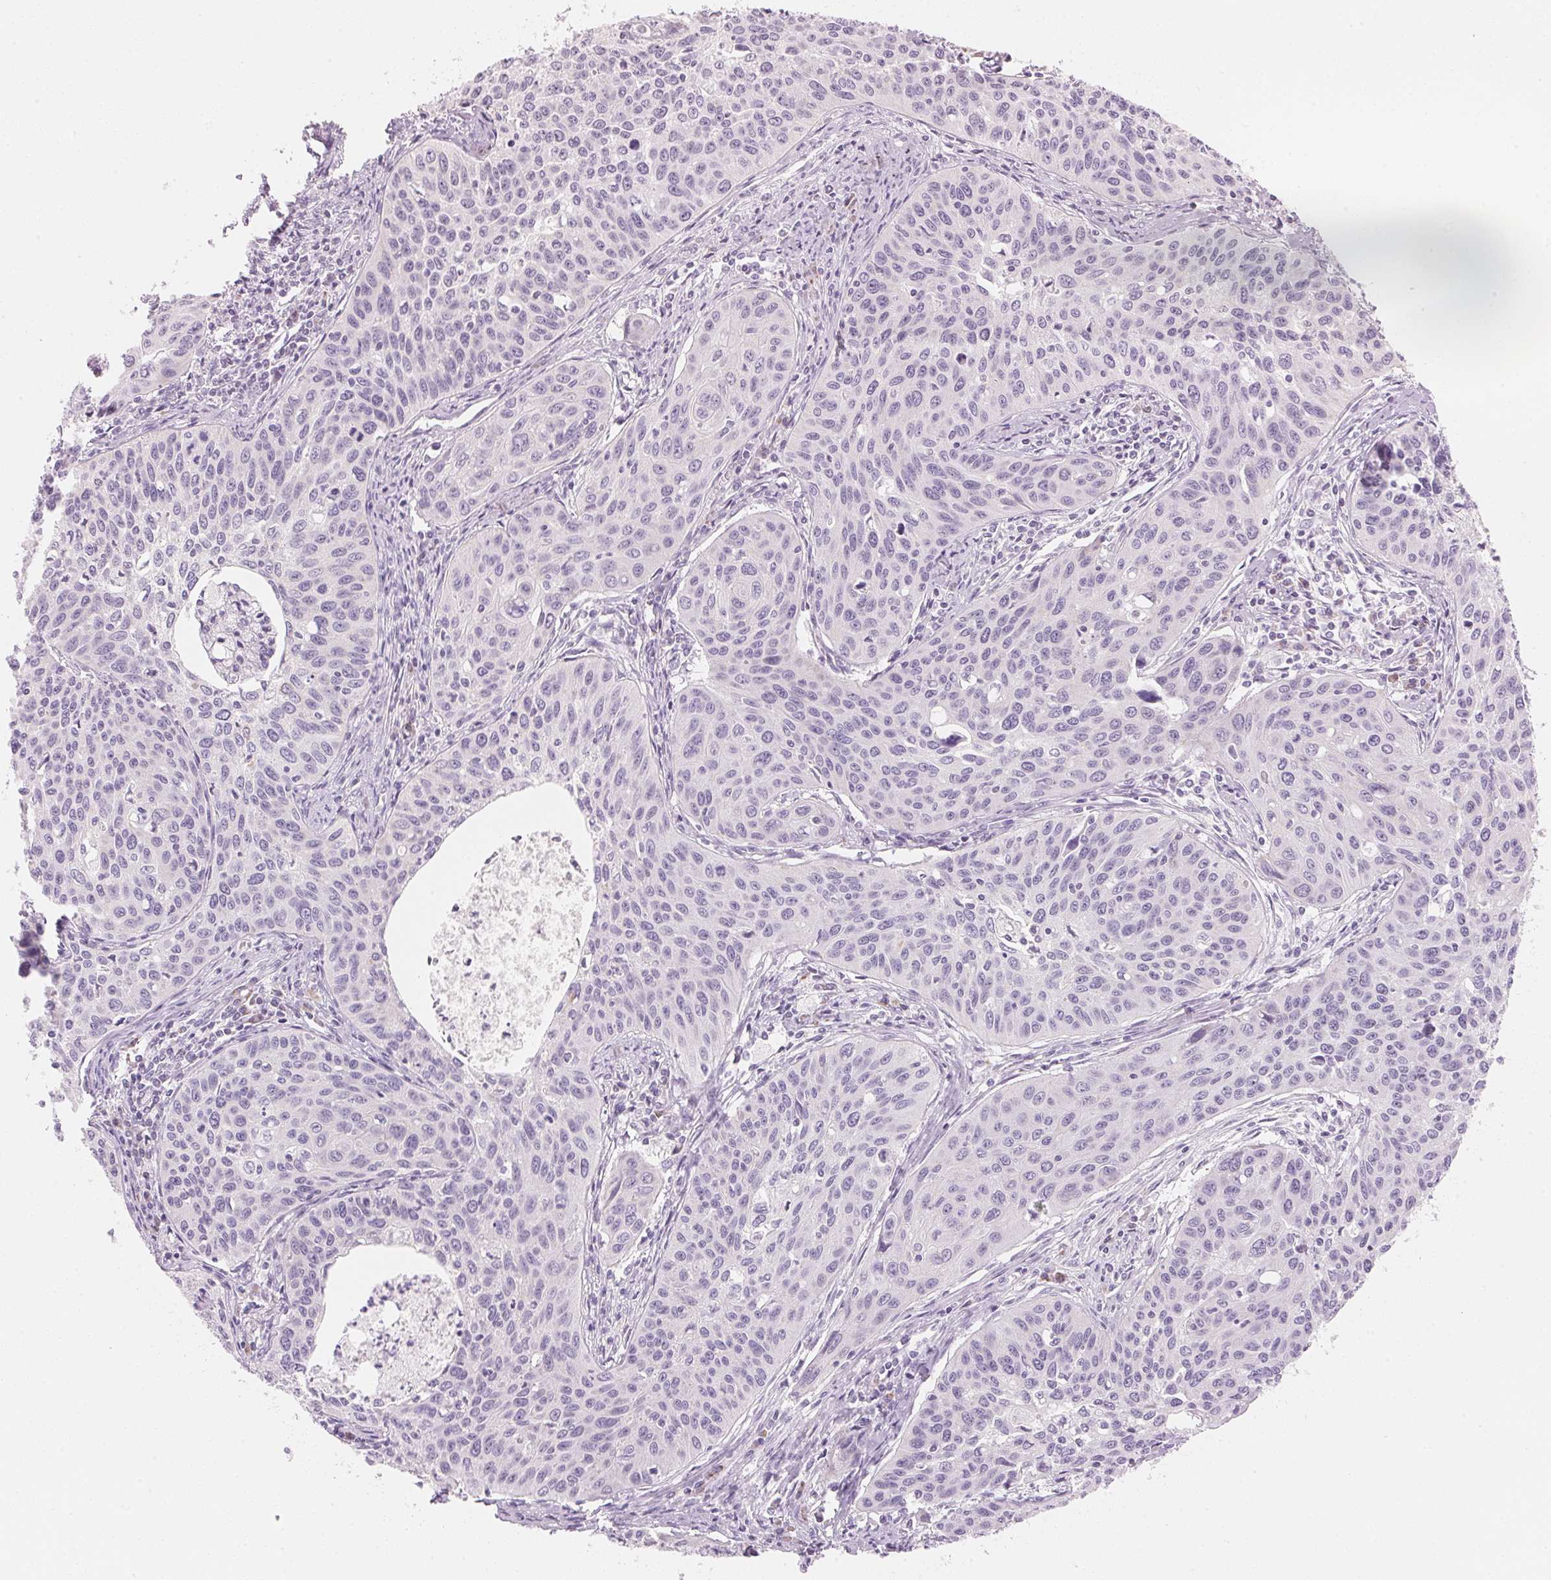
{"staining": {"intensity": "negative", "quantity": "none", "location": "none"}, "tissue": "cervical cancer", "cell_type": "Tumor cells", "image_type": "cancer", "snomed": [{"axis": "morphology", "description": "Squamous cell carcinoma, NOS"}, {"axis": "topography", "description": "Cervix"}], "caption": "A histopathology image of squamous cell carcinoma (cervical) stained for a protein shows no brown staining in tumor cells.", "gene": "HOXB13", "patient": {"sex": "female", "age": 31}}